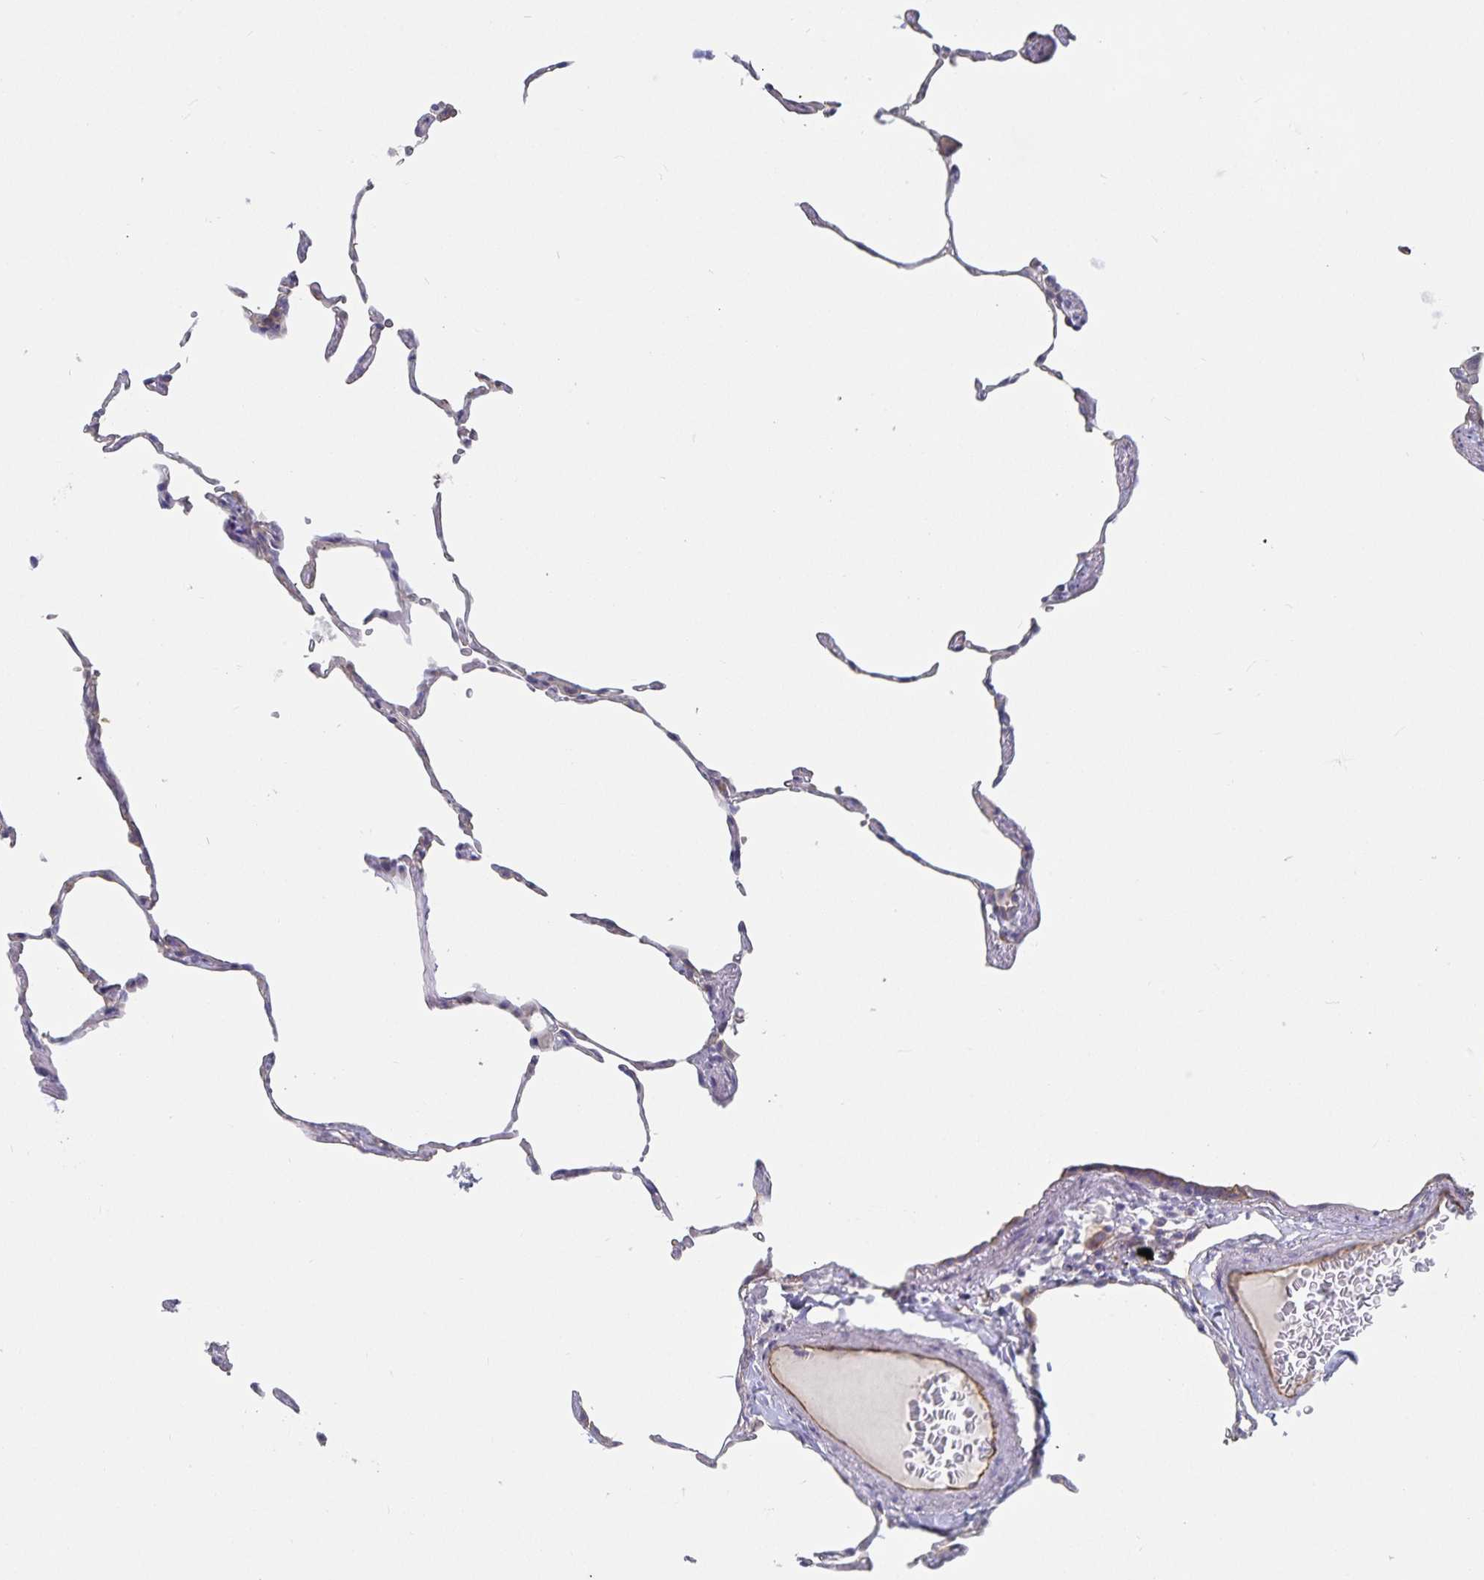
{"staining": {"intensity": "weak", "quantity": "<25%", "location": "cytoplasmic/membranous"}, "tissue": "lung", "cell_type": "Alveolar cells", "image_type": "normal", "snomed": [{"axis": "morphology", "description": "Normal tissue, NOS"}, {"axis": "topography", "description": "Lung"}], "caption": "DAB (3,3'-diaminobenzidine) immunohistochemical staining of benign lung shows no significant positivity in alveolar cells. (Stains: DAB (3,3'-diaminobenzidine) IHC with hematoxylin counter stain, Microscopy: brightfield microscopy at high magnification).", "gene": "SSTR1", "patient": {"sex": "female", "age": 57}}